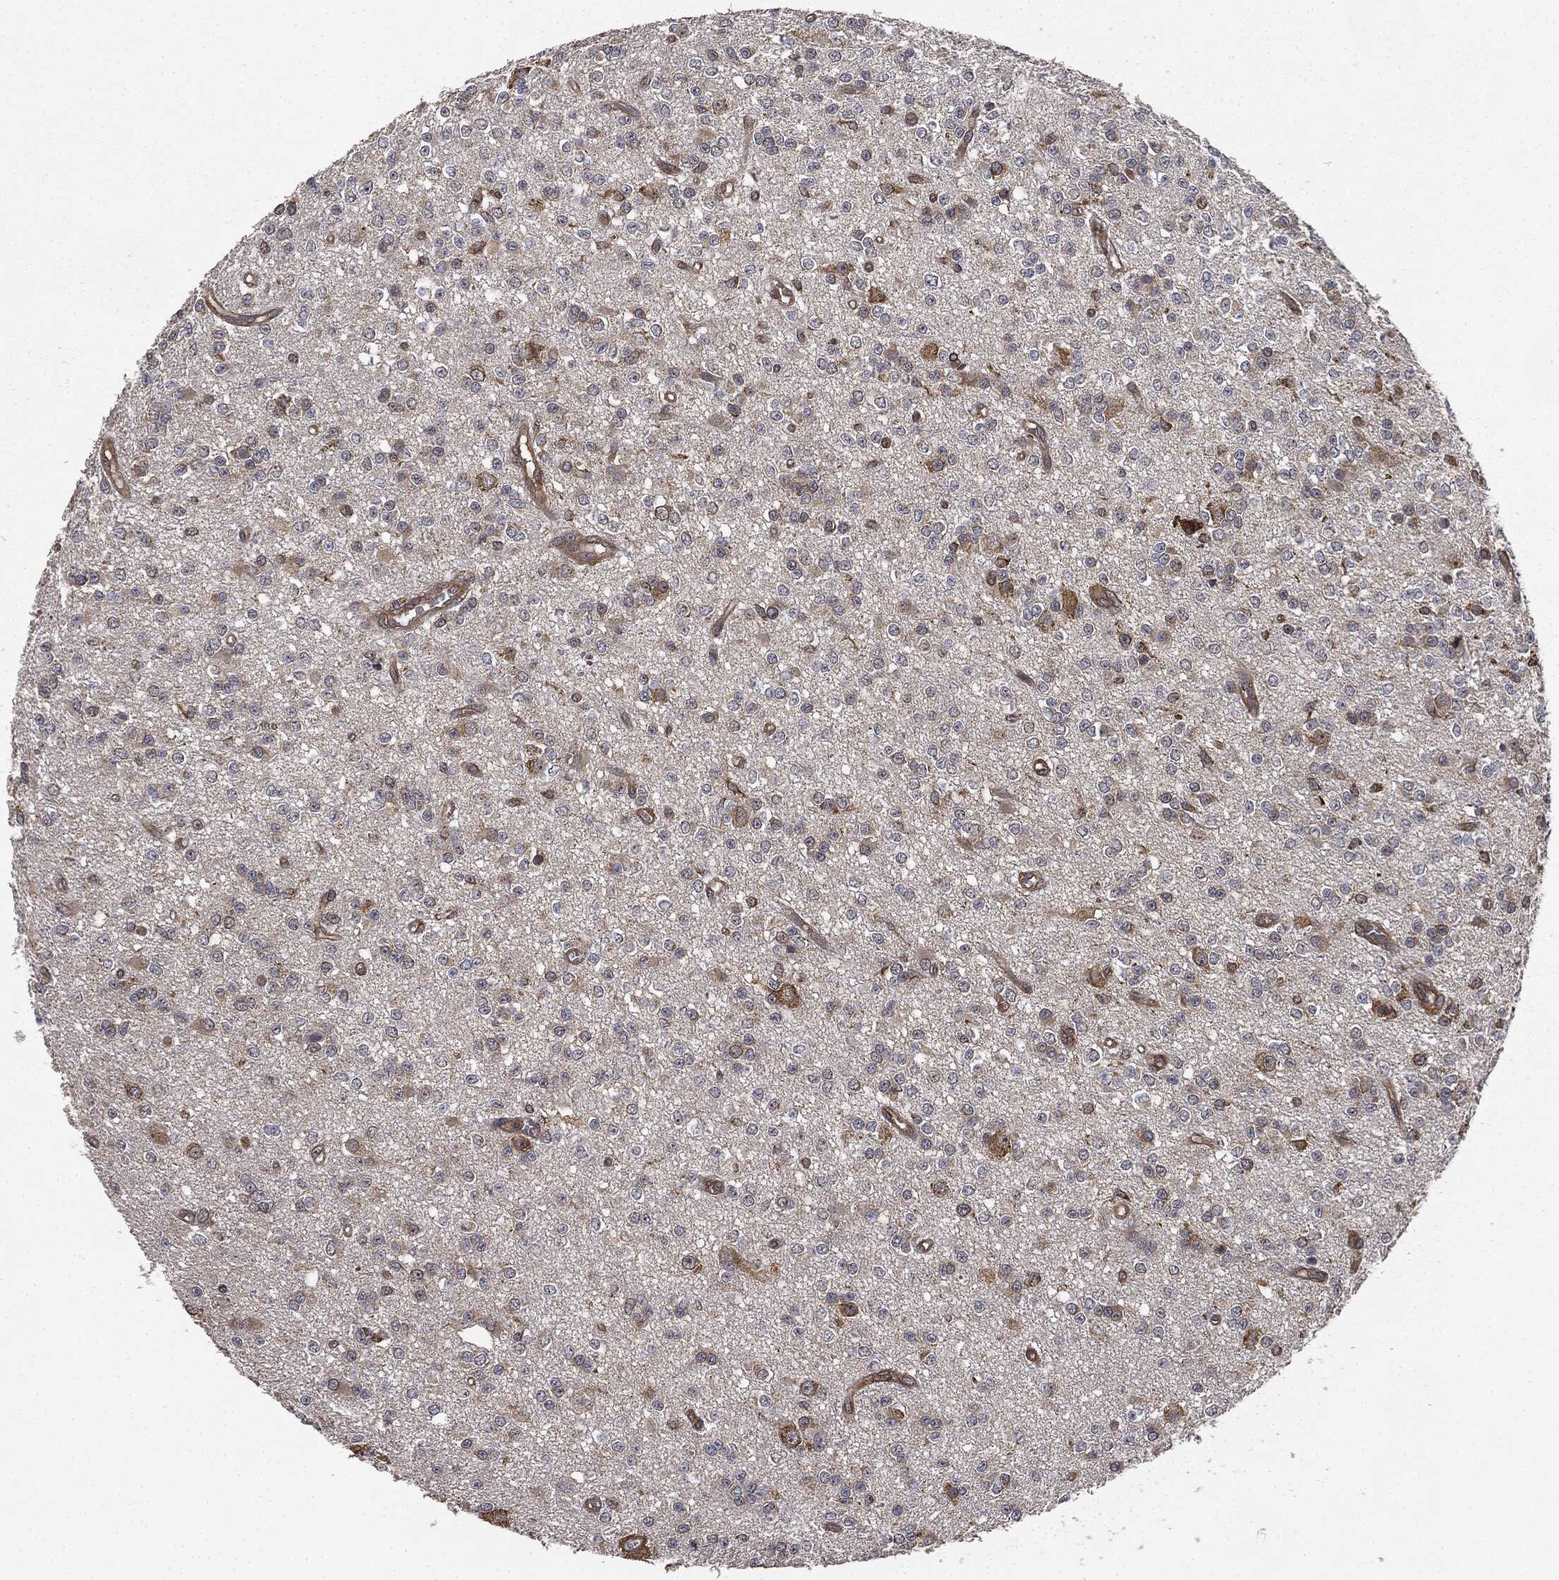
{"staining": {"intensity": "moderate", "quantity": "<25%", "location": "cytoplasmic/membranous"}, "tissue": "glioma", "cell_type": "Tumor cells", "image_type": "cancer", "snomed": [{"axis": "morphology", "description": "Glioma, malignant, Low grade"}, {"axis": "topography", "description": "Brain"}], "caption": "Glioma stained with immunohistochemistry demonstrates moderate cytoplasmic/membranous staining in about <25% of tumor cells.", "gene": "MIER2", "patient": {"sex": "female", "age": 45}}